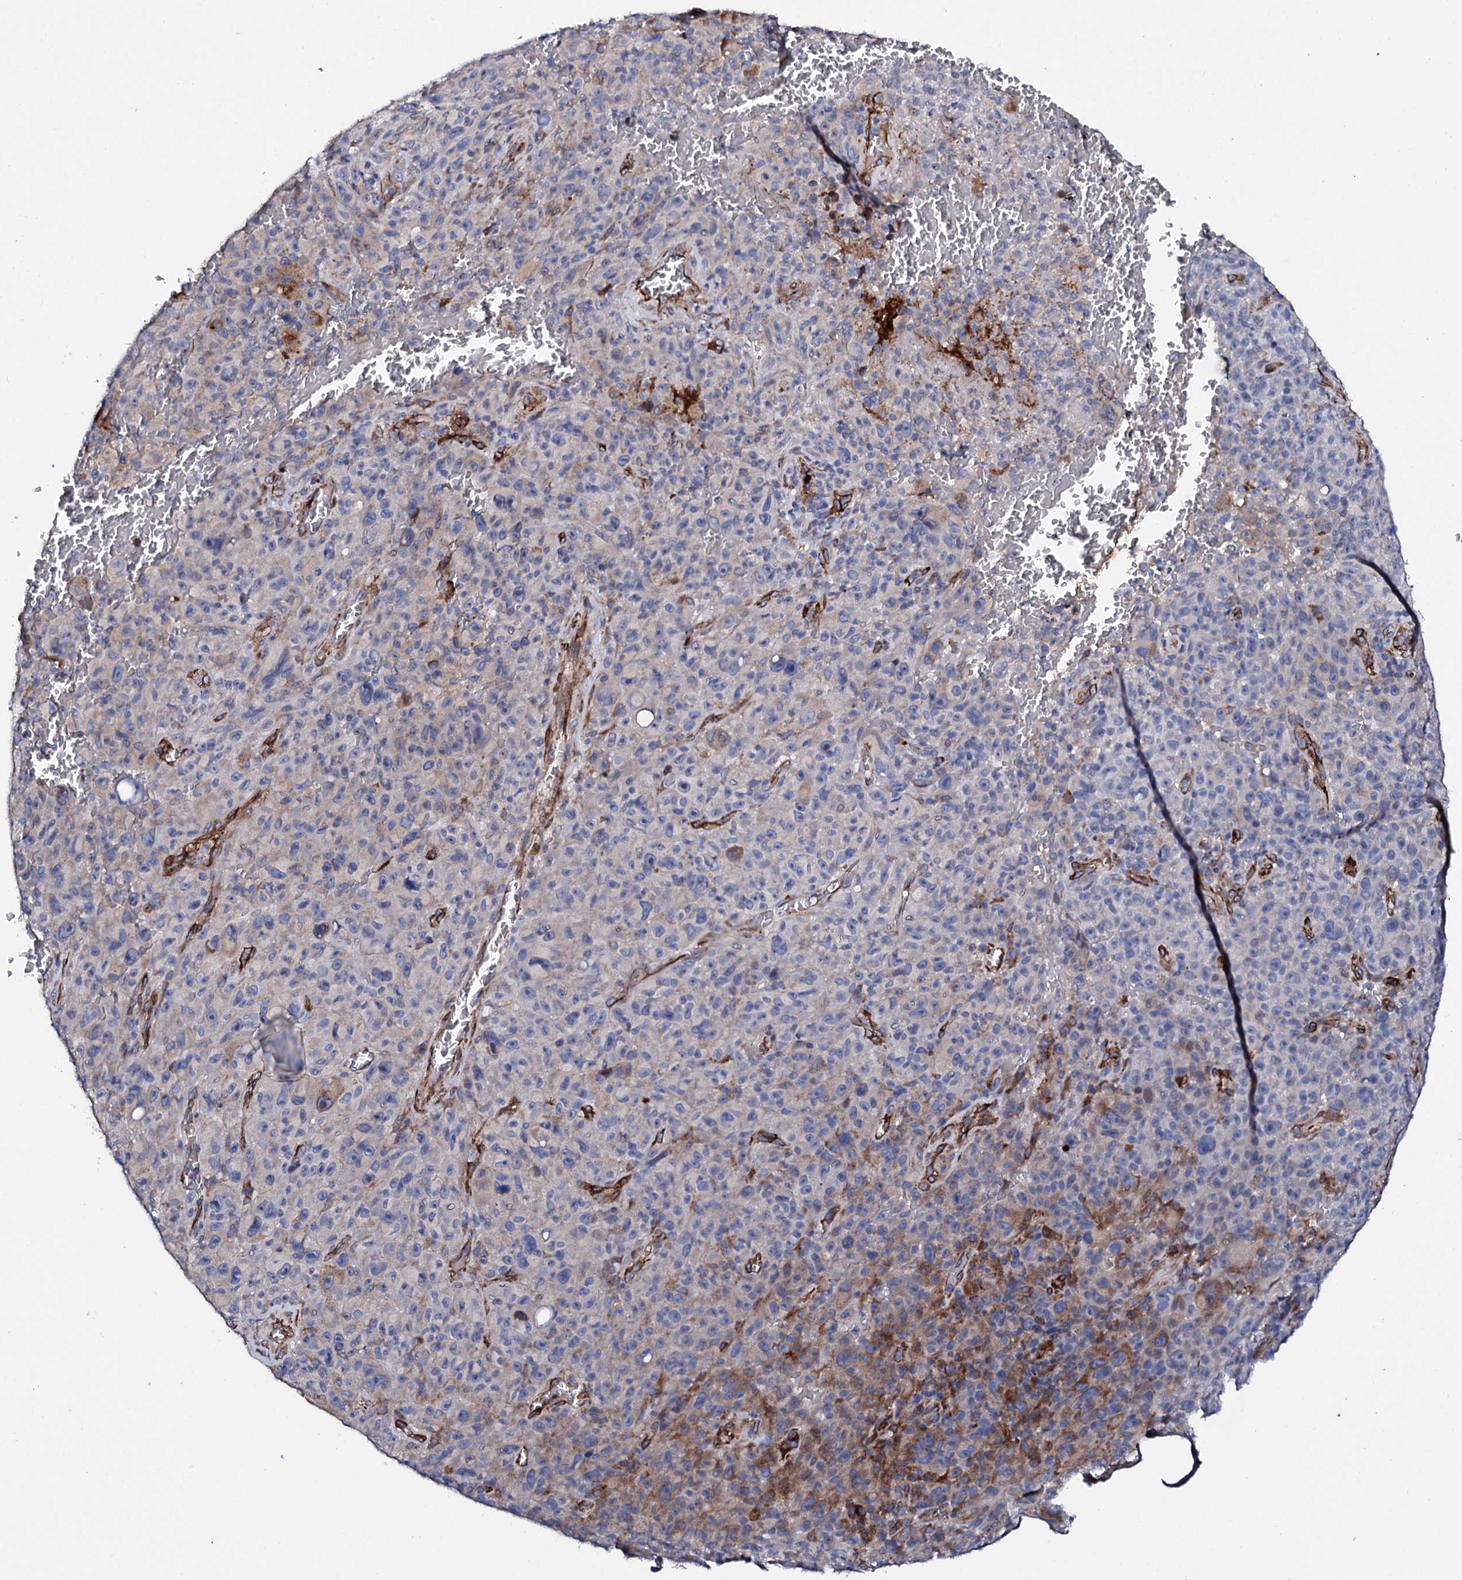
{"staining": {"intensity": "moderate", "quantity": "<25%", "location": "cytoplasmic/membranous"}, "tissue": "melanoma", "cell_type": "Tumor cells", "image_type": "cancer", "snomed": [{"axis": "morphology", "description": "Malignant melanoma, NOS"}, {"axis": "topography", "description": "Skin"}], "caption": "Human melanoma stained with a protein marker reveals moderate staining in tumor cells.", "gene": "DBX1", "patient": {"sex": "female", "age": 82}}